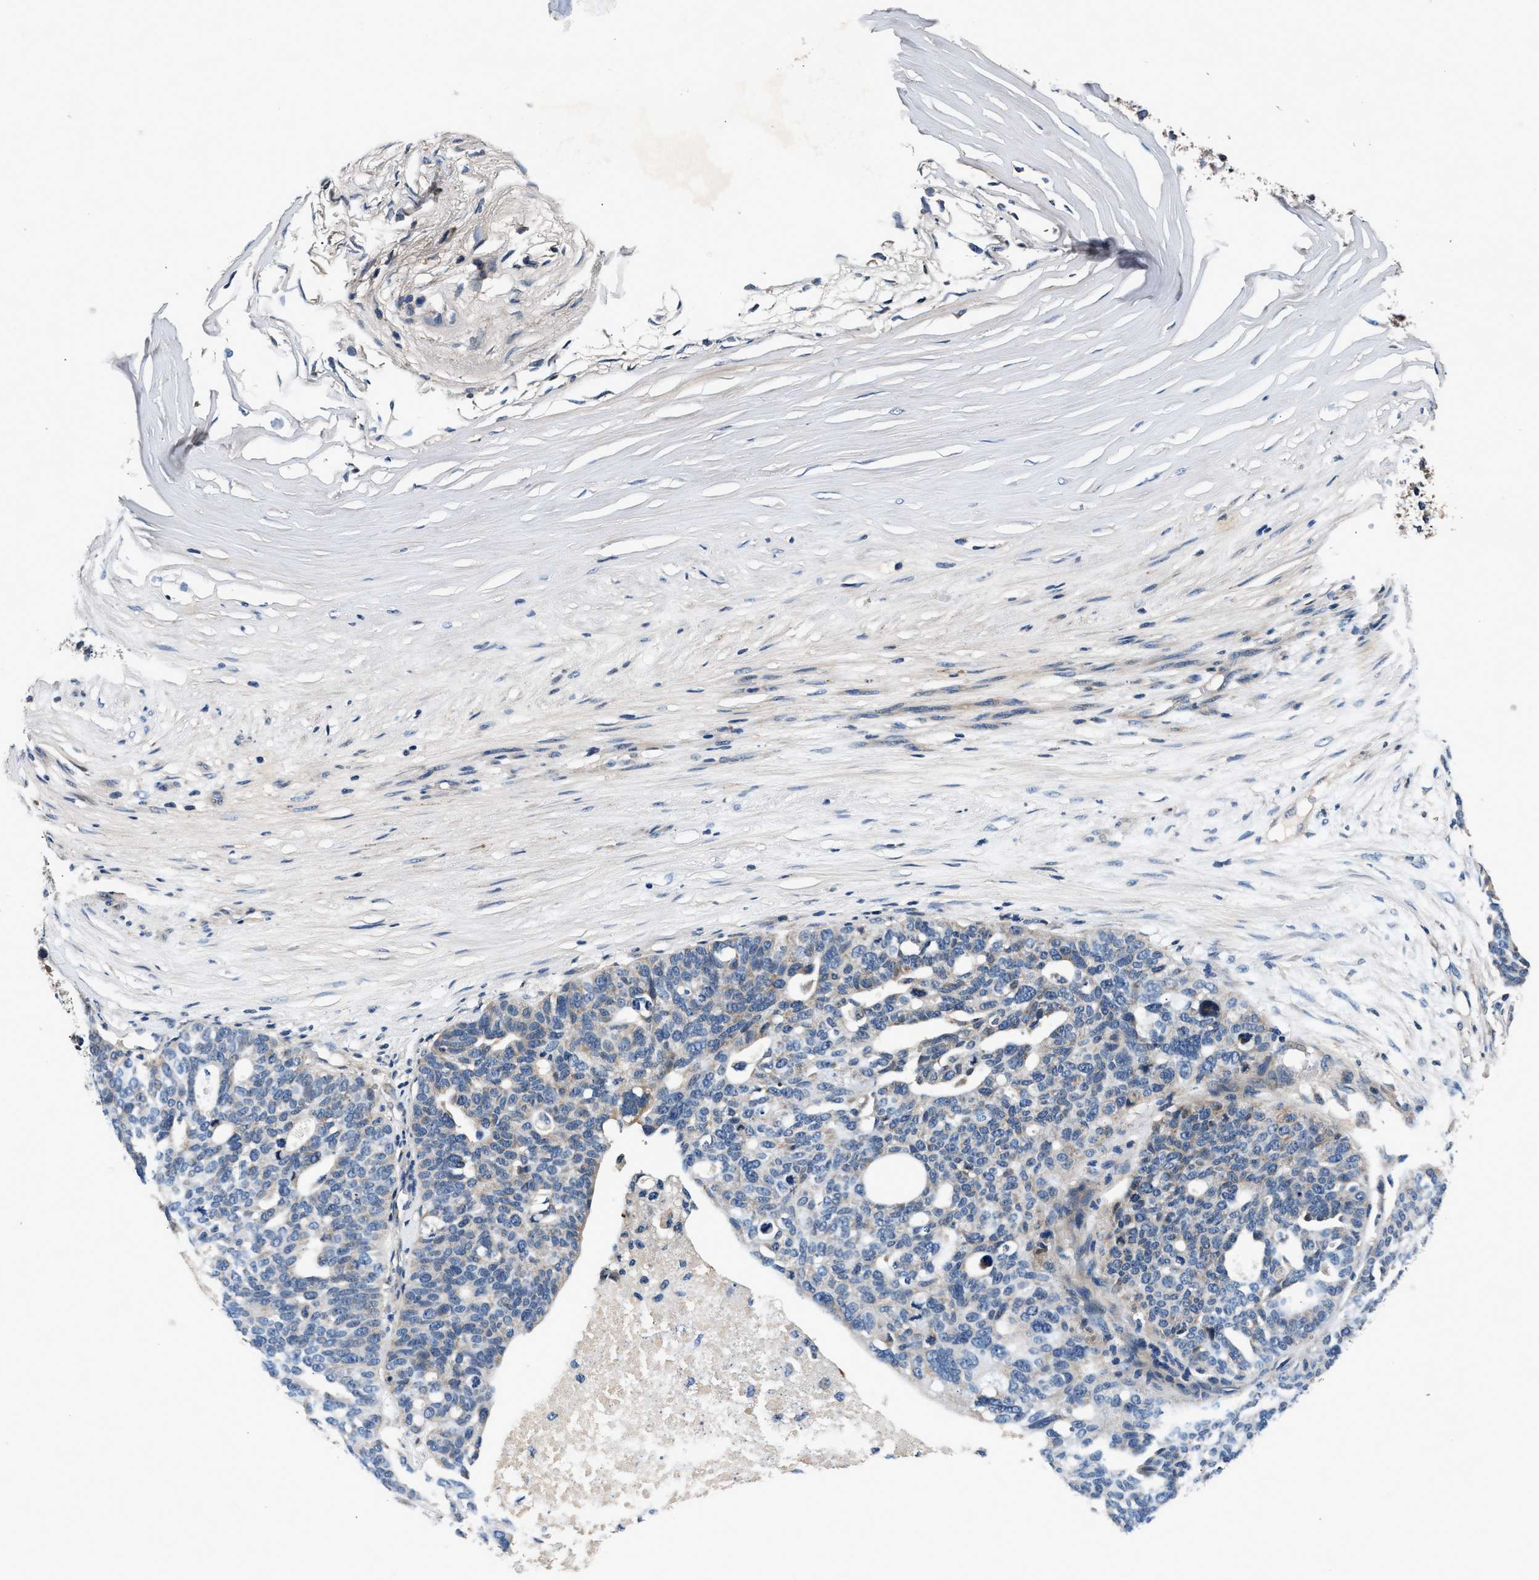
{"staining": {"intensity": "negative", "quantity": "none", "location": "none"}, "tissue": "ovarian cancer", "cell_type": "Tumor cells", "image_type": "cancer", "snomed": [{"axis": "morphology", "description": "Cystadenocarcinoma, serous, NOS"}, {"axis": "topography", "description": "Ovary"}], "caption": "Ovarian cancer was stained to show a protein in brown. There is no significant staining in tumor cells.", "gene": "IMMT", "patient": {"sex": "female", "age": 59}}